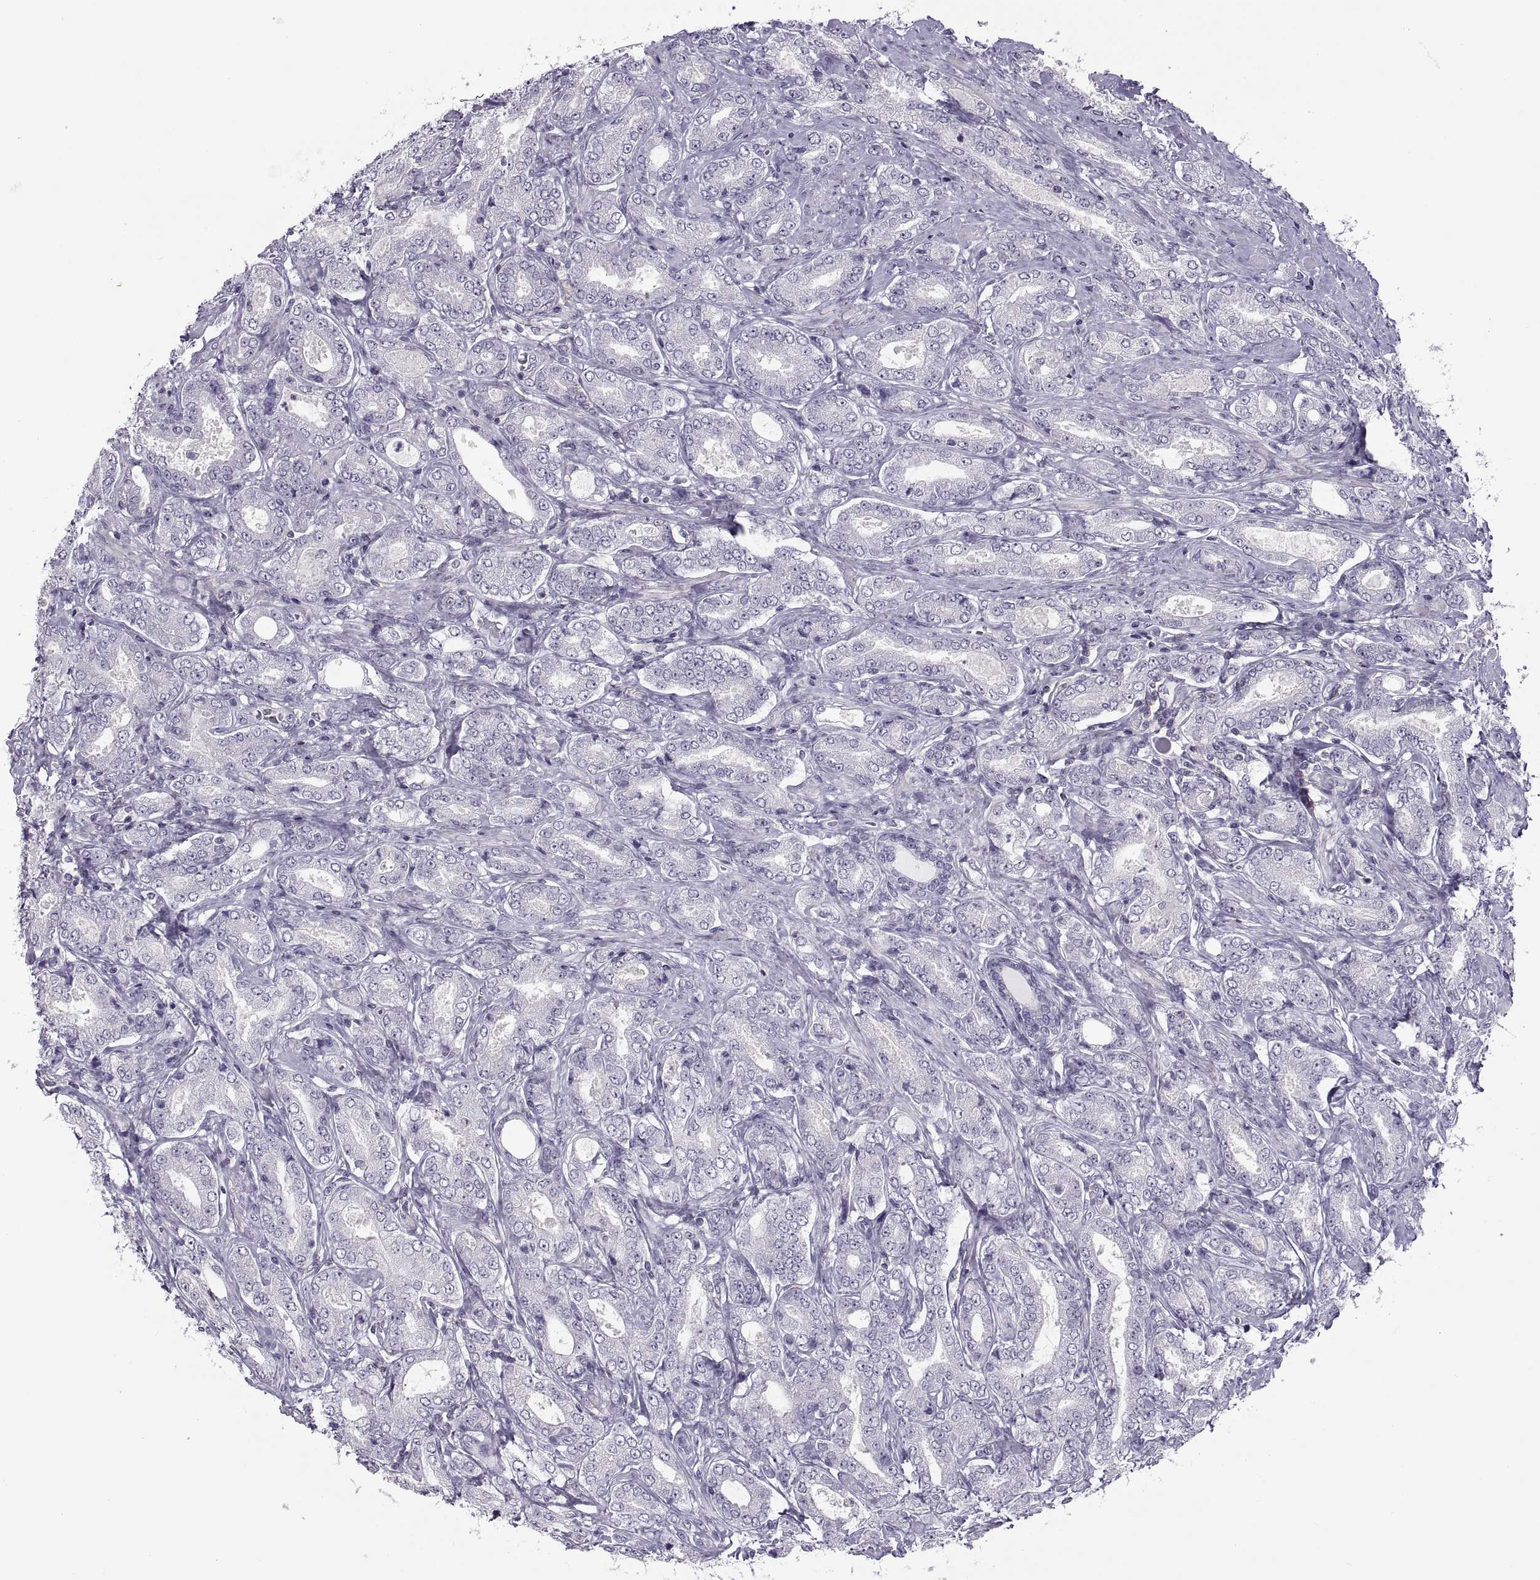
{"staining": {"intensity": "negative", "quantity": "none", "location": "none"}, "tissue": "prostate cancer", "cell_type": "Tumor cells", "image_type": "cancer", "snomed": [{"axis": "morphology", "description": "Adenocarcinoma, NOS"}, {"axis": "topography", "description": "Prostate"}], "caption": "An immunohistochemistry (IHC) histopathology image of prostate cancer (adenocarcinoma) is shown. There is no staining in tumor cells of prostate cancer (adenocarcinoma).", "gene": "TTC21A", "patient": {"sex": "male", "age": 64}}